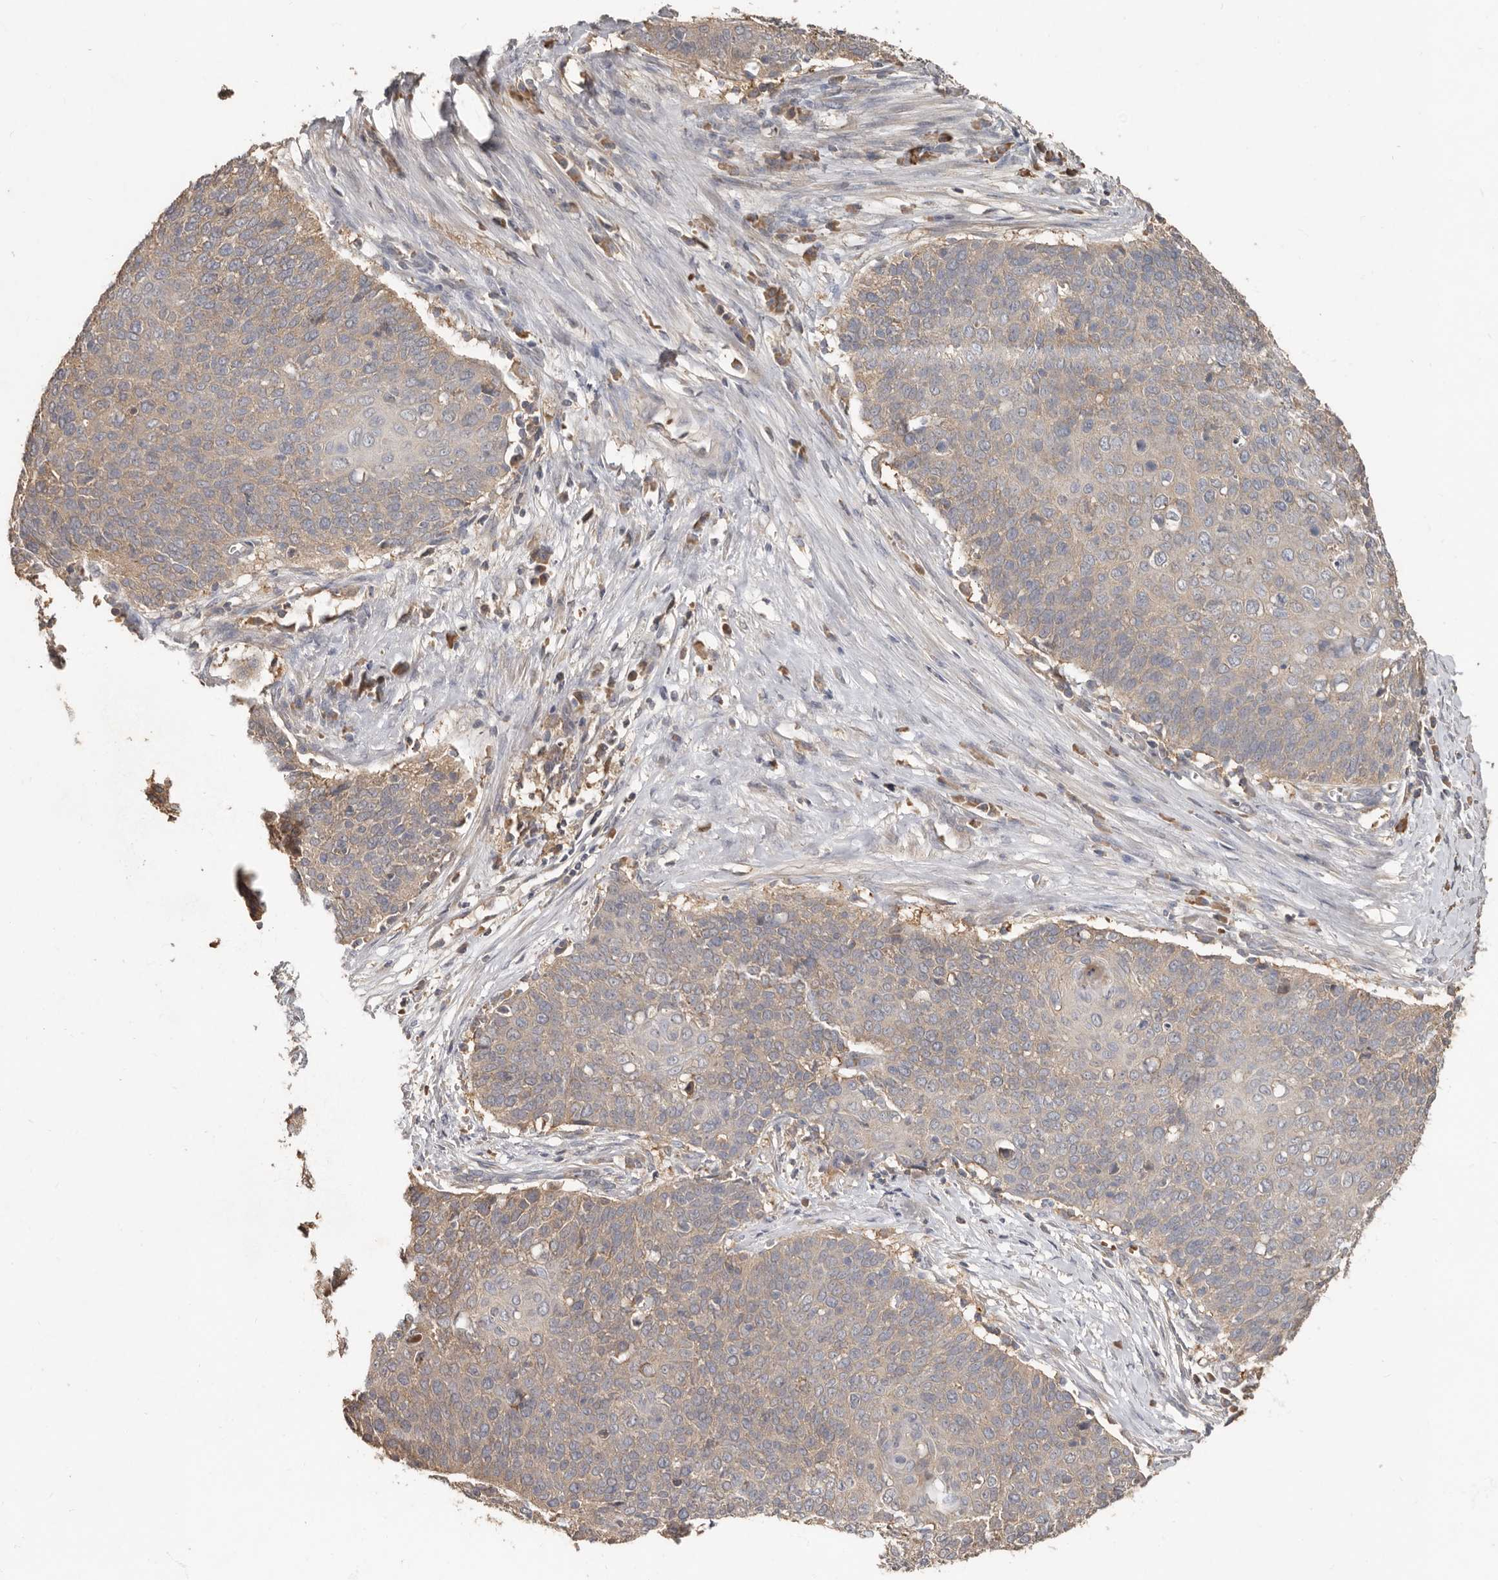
{"staining": {"intensity": "weak", "quantity": ">75%", "location": "cytoplasmic/membranous"}, "tissue": "cervical cancer", "cell_type": "Tumor cells", "image_type": "cancer", "snomed": [{"axis": "morphology", "description": "Squamous cell carcinoma, NOS"}, {"axis": "topography", "description": "Cervix"}], "caption": "This is a photomicrograph of IHC staining of squamous cell carcinoma (cervical), which shows weak positivity in the cytoplasmic/membranous of tumor cells.", "gene": "KIF26B", "patient": {"sex": "female", "age": 39}}